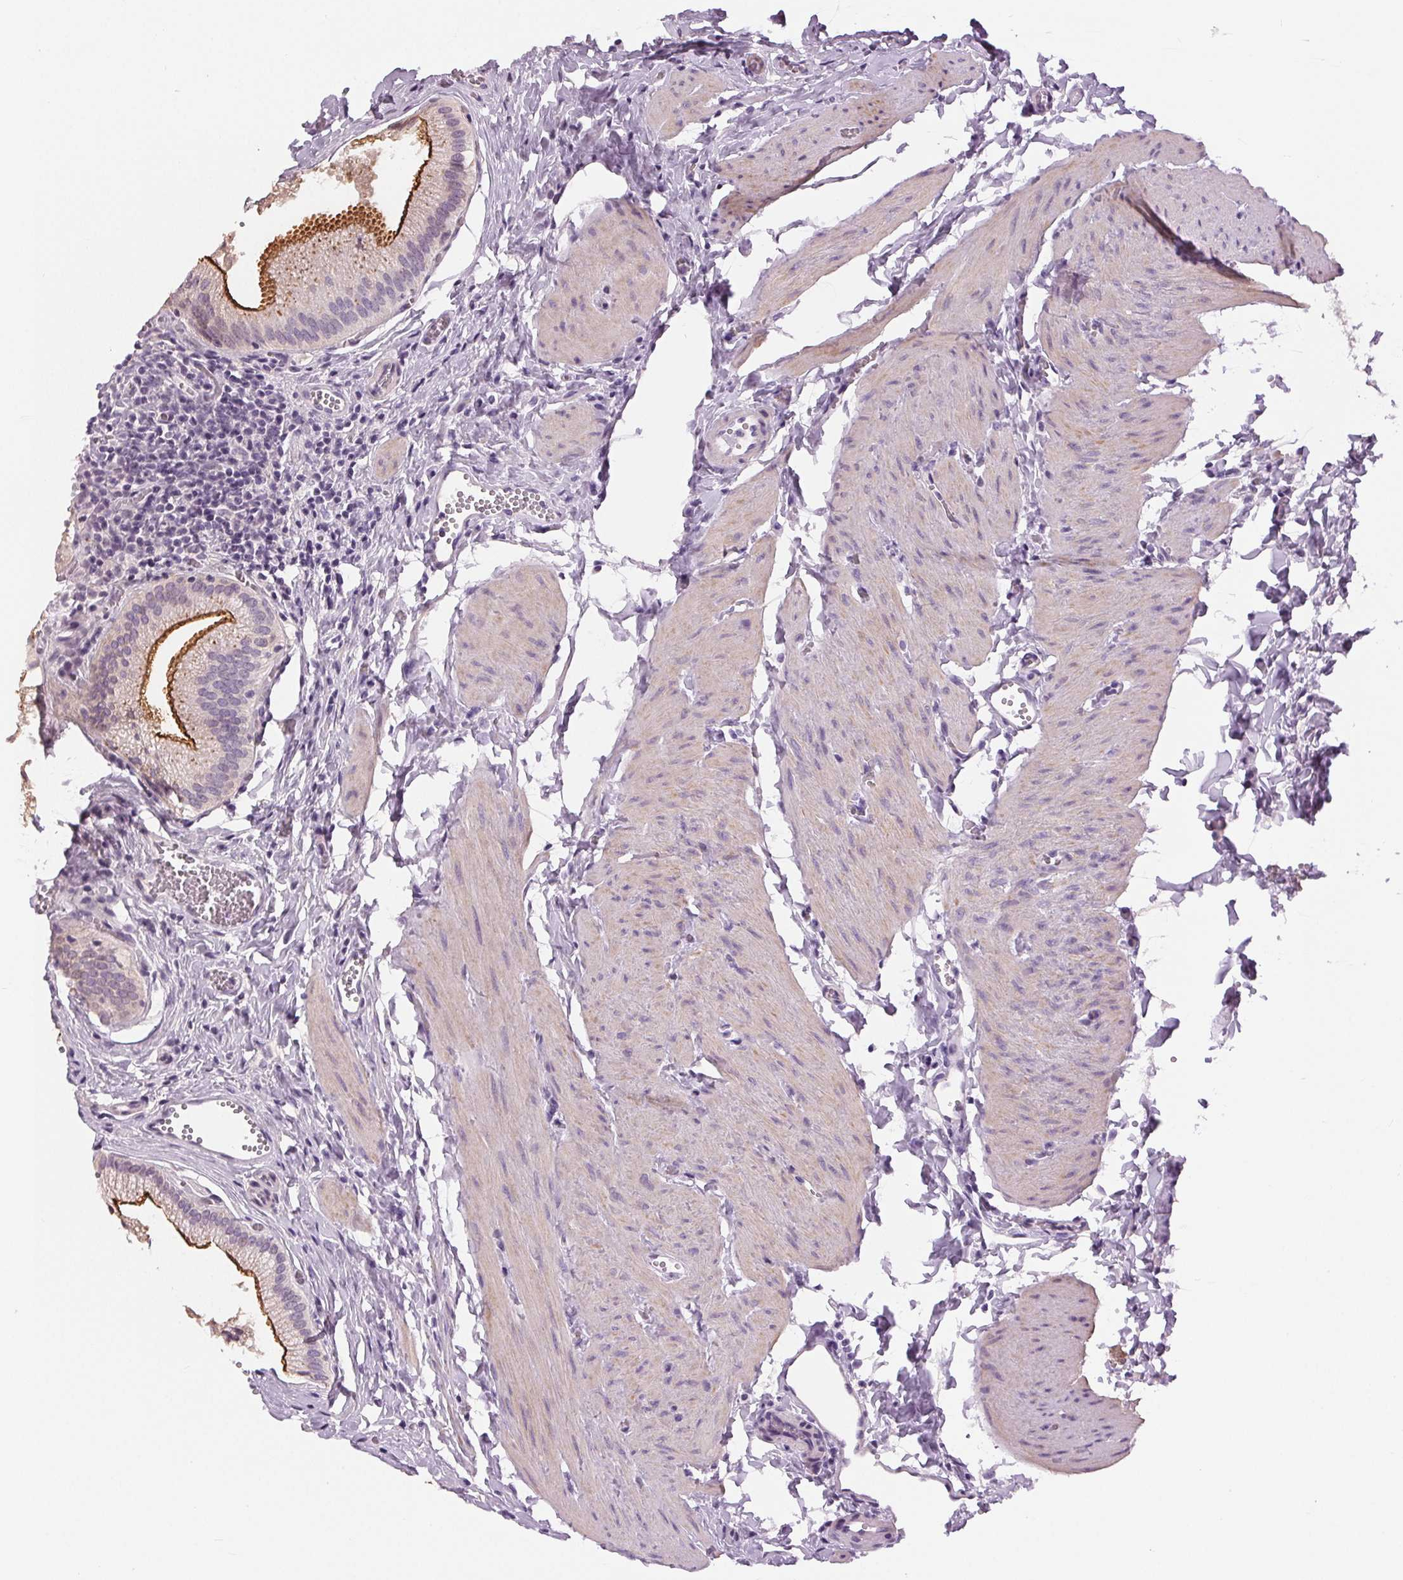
{"staining": {"intensity": "strong", "quantity": "25%-75%", "location": "cytoplasmic/membranous"}, "tissue": "gallbladder", "cell_type": "Glandular cells", "image_type": "normal", "snomed": [{"axis": "morphology", "description": "Normal tissue, NOS"}, {"axis": "topography", "description": "Gallbladder"}, {"axis": "topography", "description": "Peripheral nerve tissue"}], "caption": "A histopathology image of gallbladder stained for a protein reveals strong cytoplasmic/membranous brown staining in glandular cells. (brown staining indicates protein expression, while blue staining denotes nuclei).", "gene": "MISP", "patient": {"sex": "male", "age": 17}}